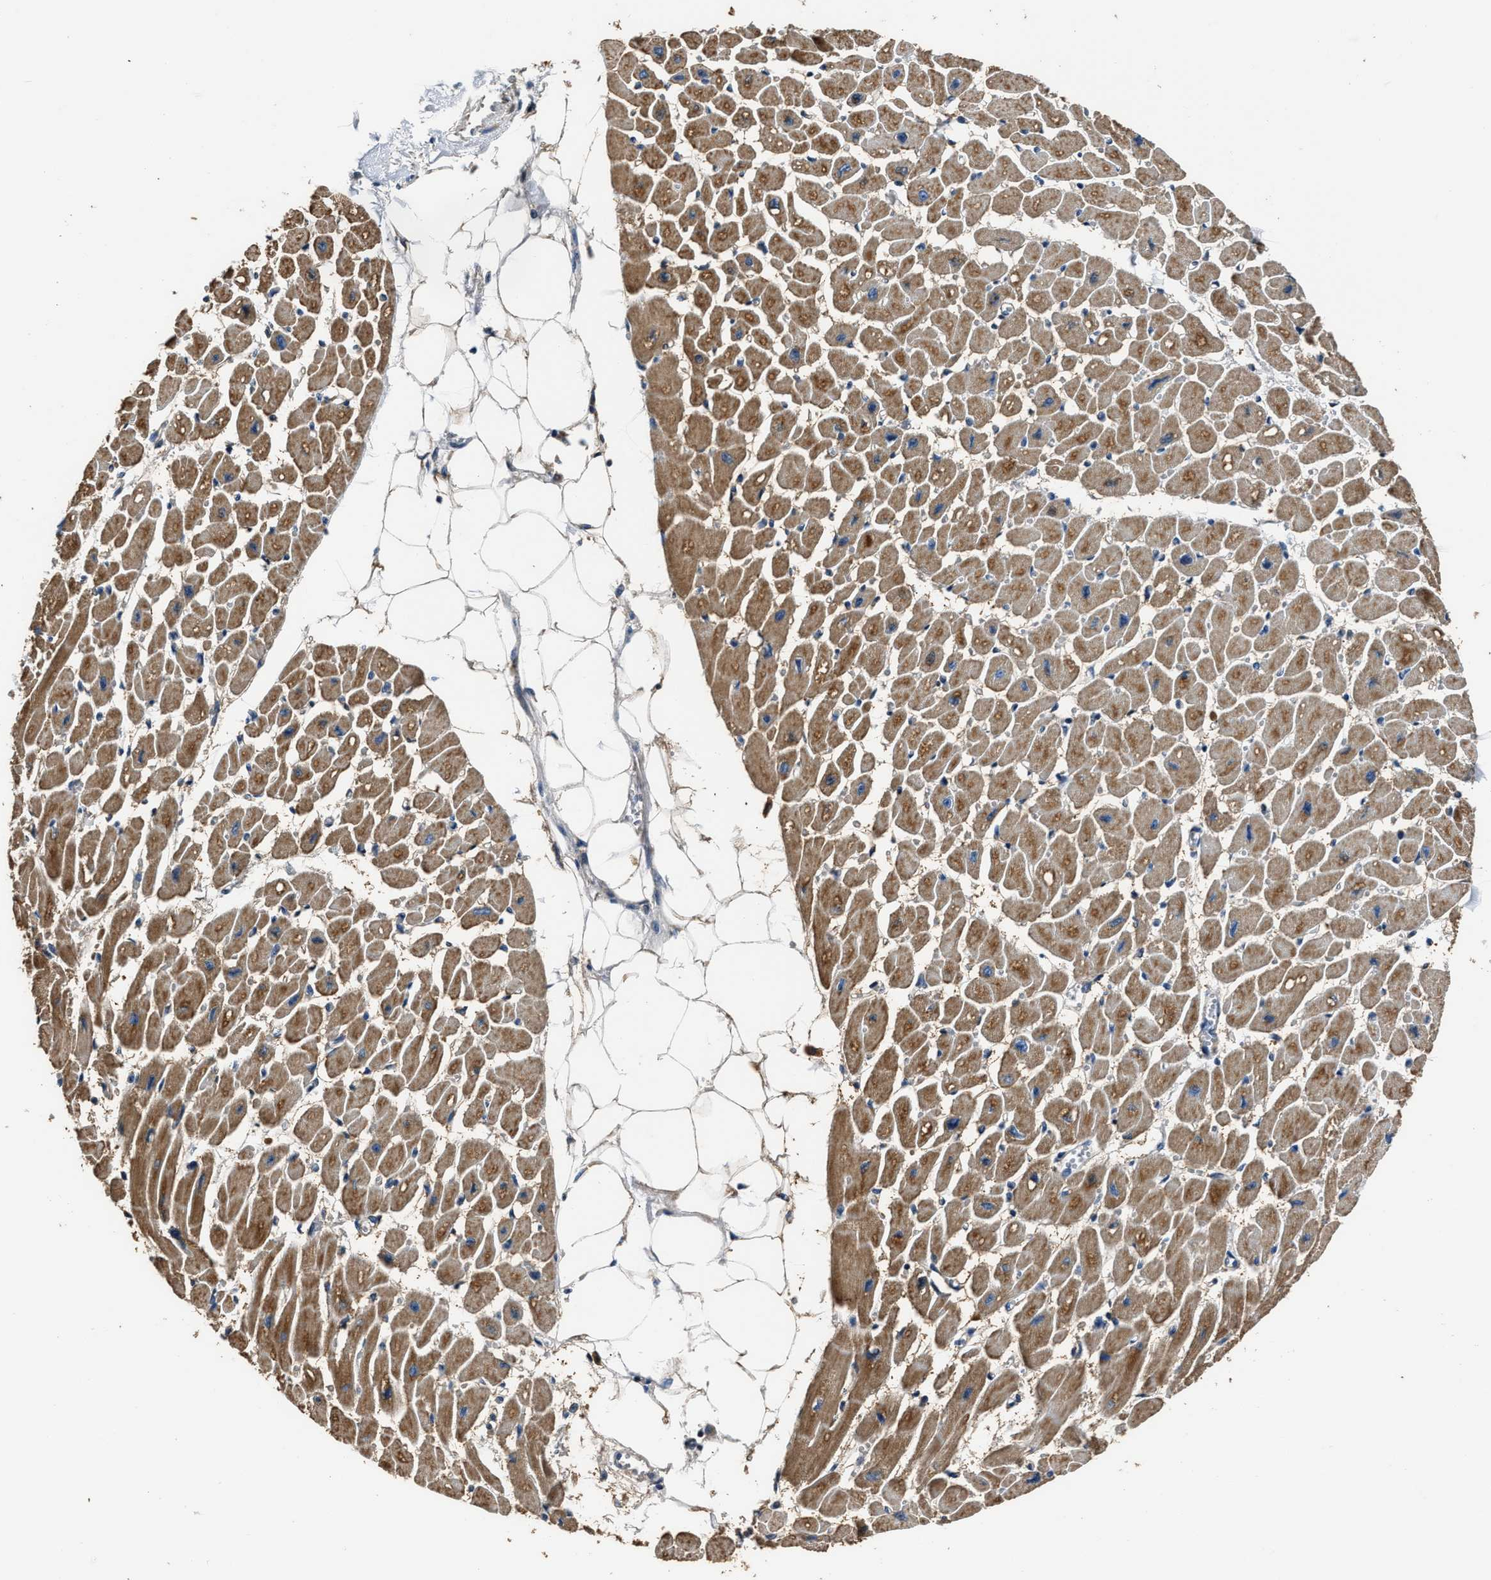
{"staining": {"intensity": "moderate", "quantity": ">75%", "location": "cytoplasmic/membranous"}, "tissue": "heart muscle", "cell_type": "Cardiomyocytes", "image_type": "normal", "snomed": [{"axis": "morphology", "description": "Normal tissue, NOS"}, {"axis": "topography", "description": "Heart"}], "caption": "Heart muscle stained with immunohistochemistry (IHC) reveals moderate cytoplasmic/membranous expression in about >75% of cardiomyocytes.", "gene": "NSUN5", "patient": {"sex": "female", "age": 54}}